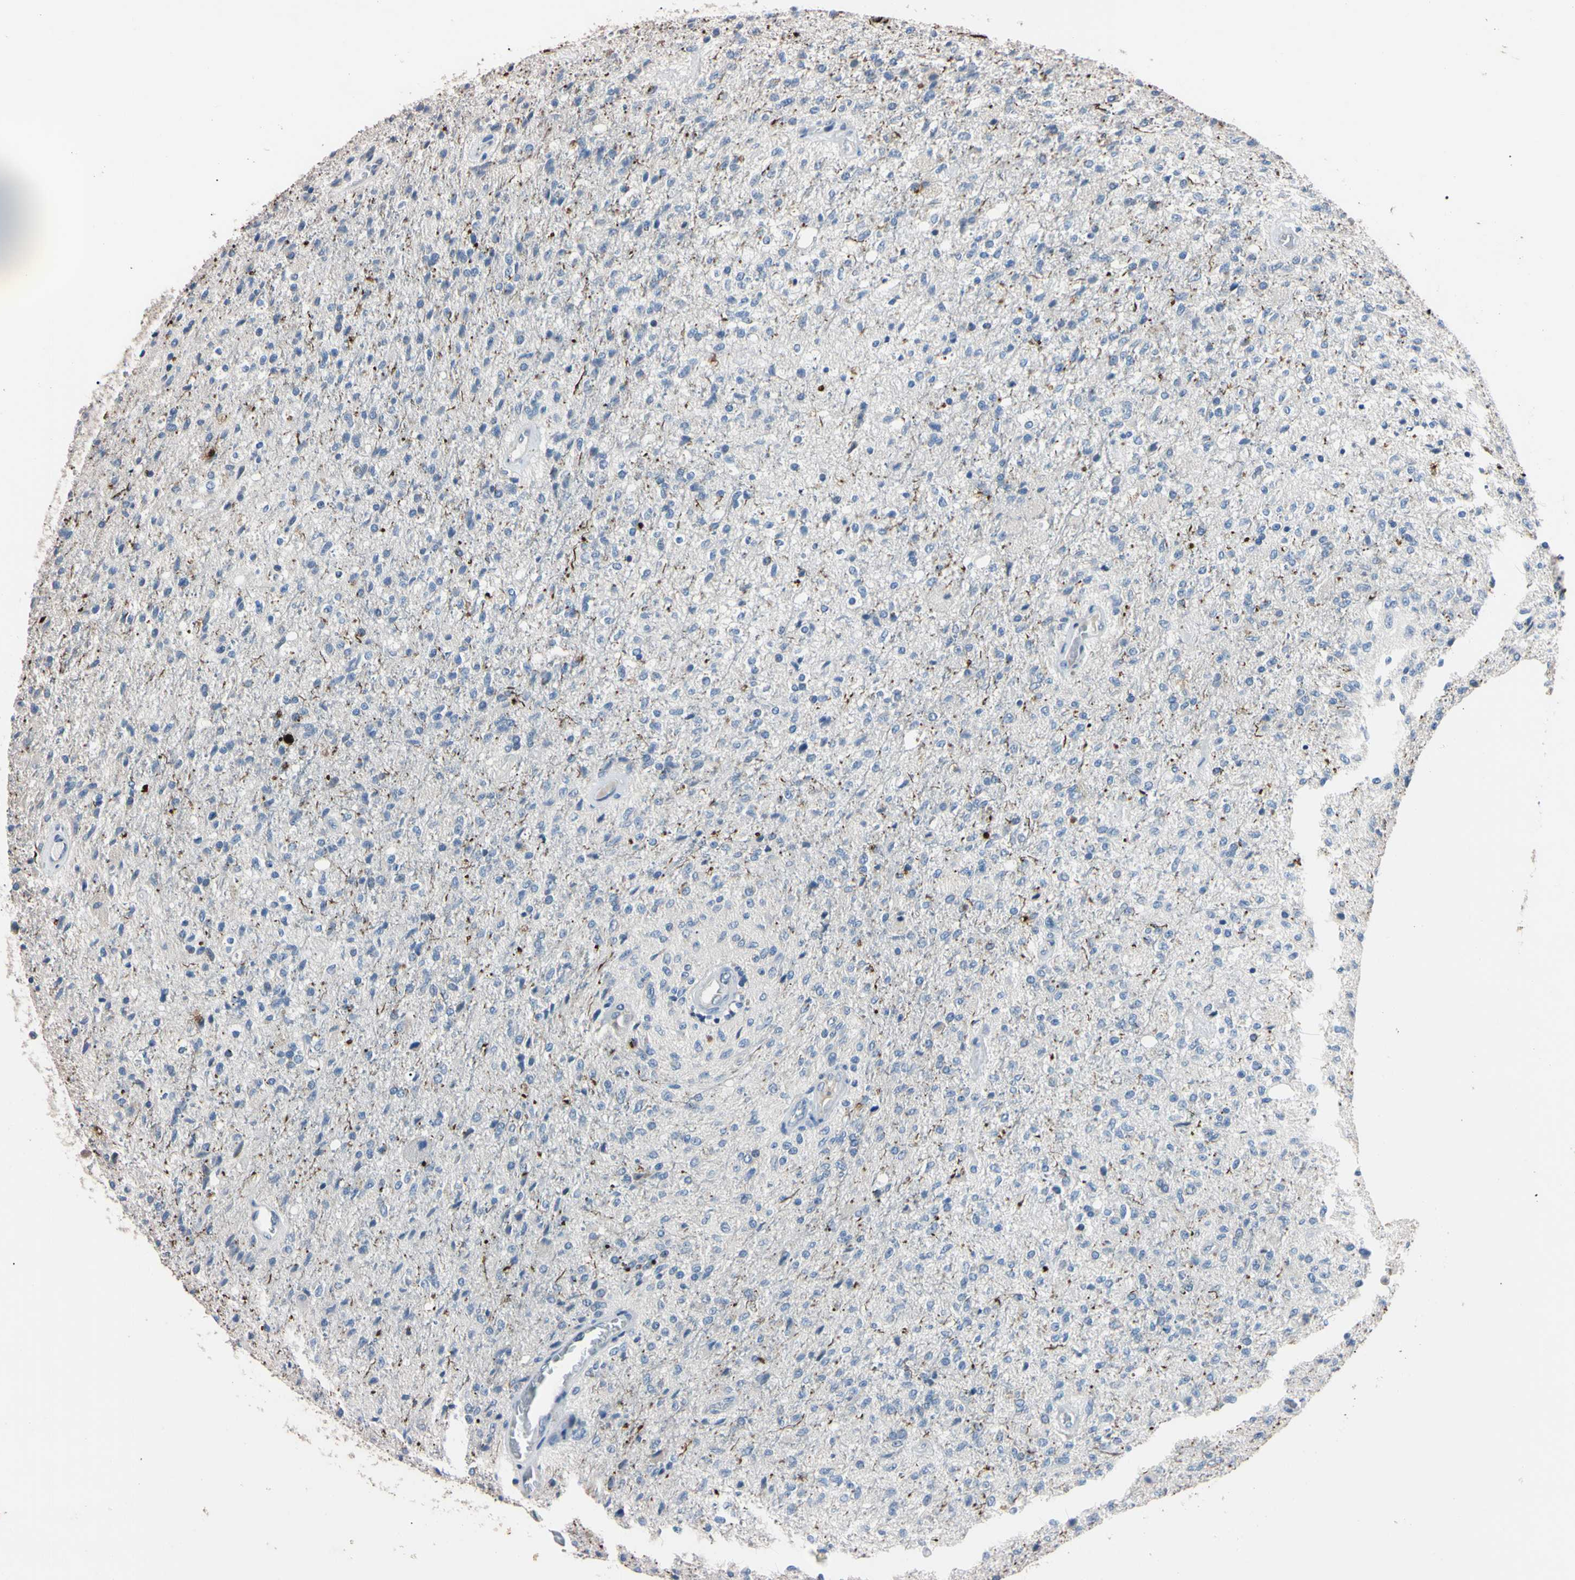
{"staining": {"intensity": "negative", "quantity": "none", "location": "none"}, "tissue": "glioma", "cell_type": "Tumor cells", "image_type": "cancer", "snomed": [{"axis": "morphology", "description": "Normal tissue, NOS"}, {"axis": "morphology", "description": "Glioma, malignant, High grade"}, {"axis": "topography", "description": "Cerebral cortex"}], "caption": "Immunohistochemical staining of human high-grade glioma (malignant) demonstrates no significant staining in tumor cells.", "gene": "PNKD", "patient": {"sex": "male", "age": 77}}